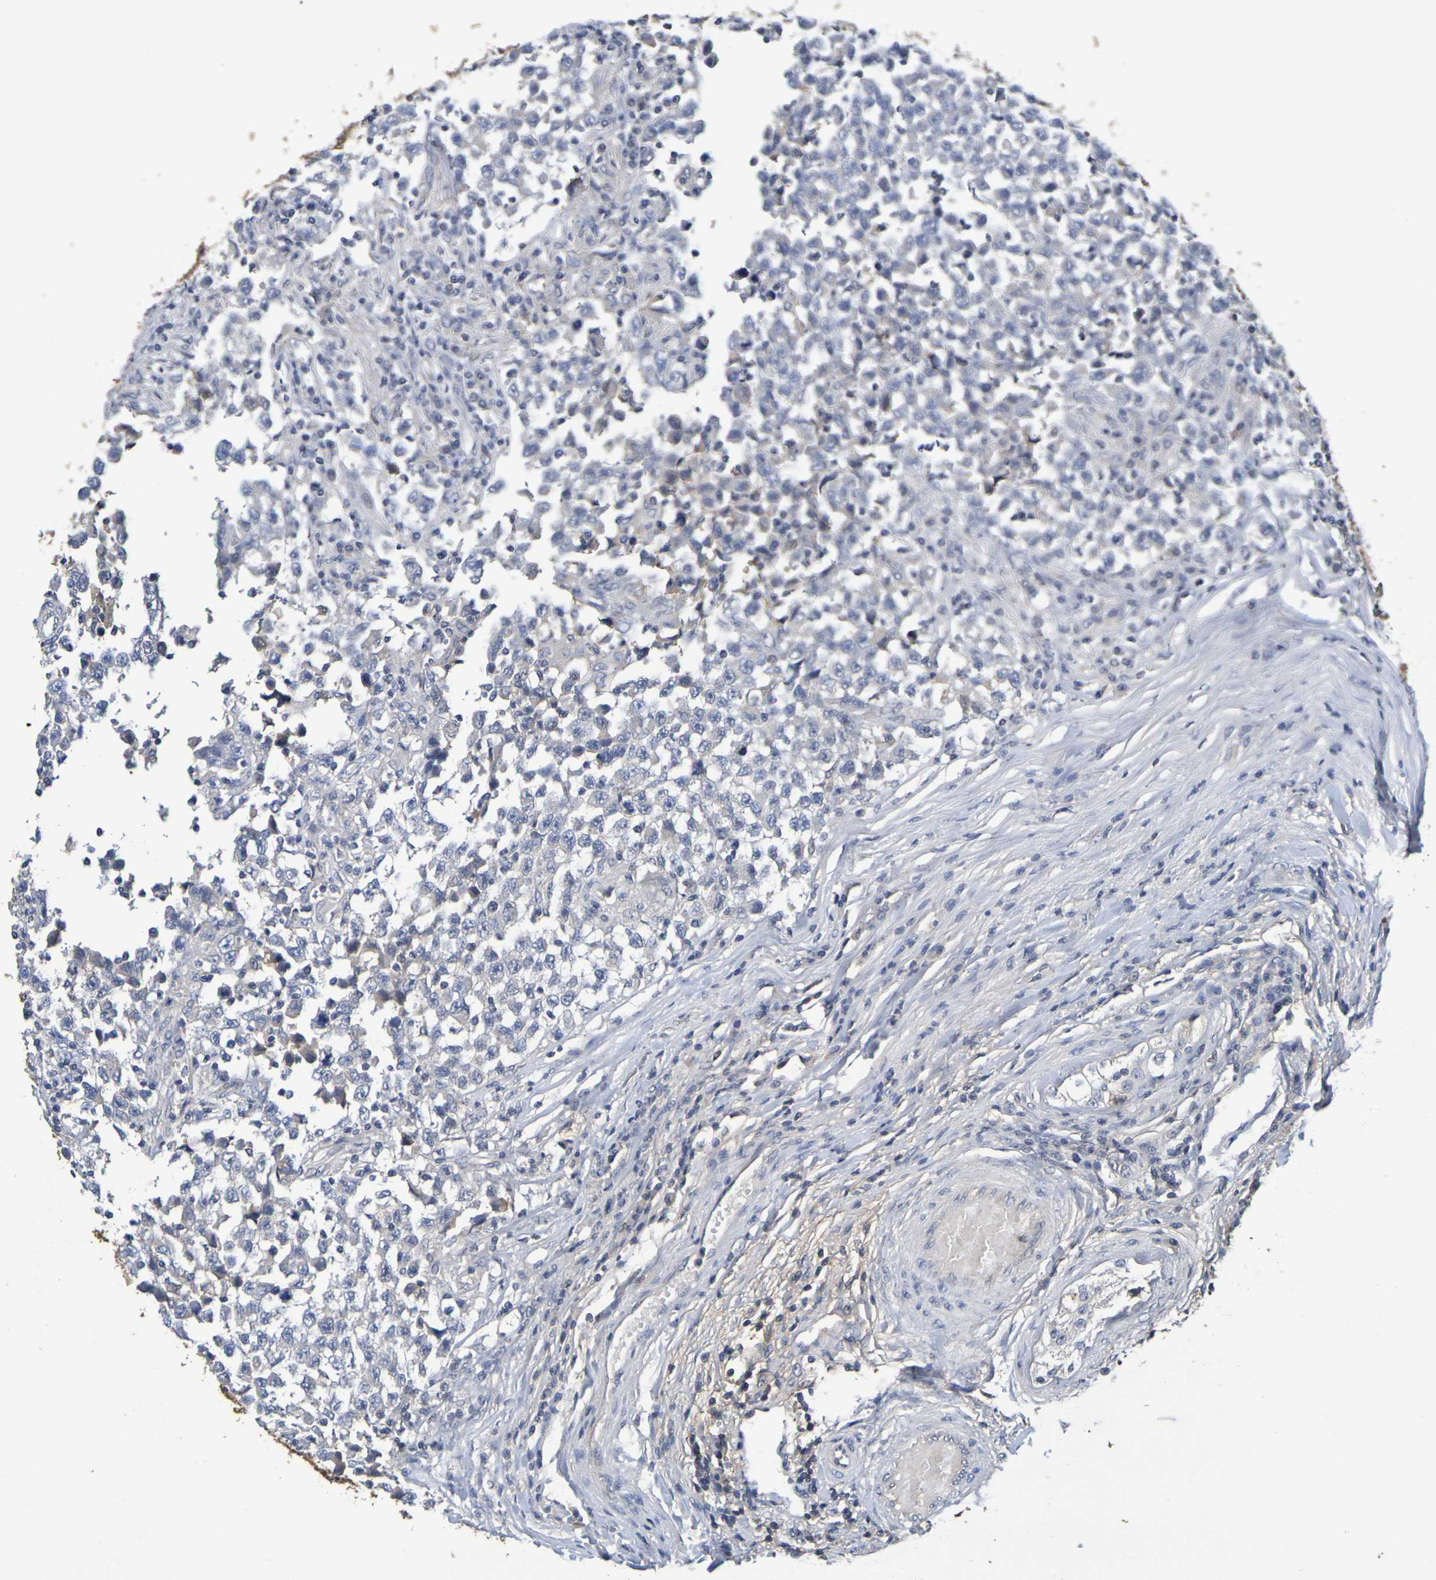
{"staining": {"intensity": "negative", "quantity": "none", "location": "none"}, "tissue": "testis cancer", "cell_type": "Tumor cells", "image_type": "cancer", "snomed": [{"axis": "morphology", "description": "Carcinoma, Embryonal, NOS"}, {"axis": "topography", "description": "Testis"}], "caption": "Immunohistochemical staining of embryonal carcinoma (testis) exhibits no significant staining in tumor cells.", "gene": "TERF2", "patient": {"sex": "male", "age": 21}}